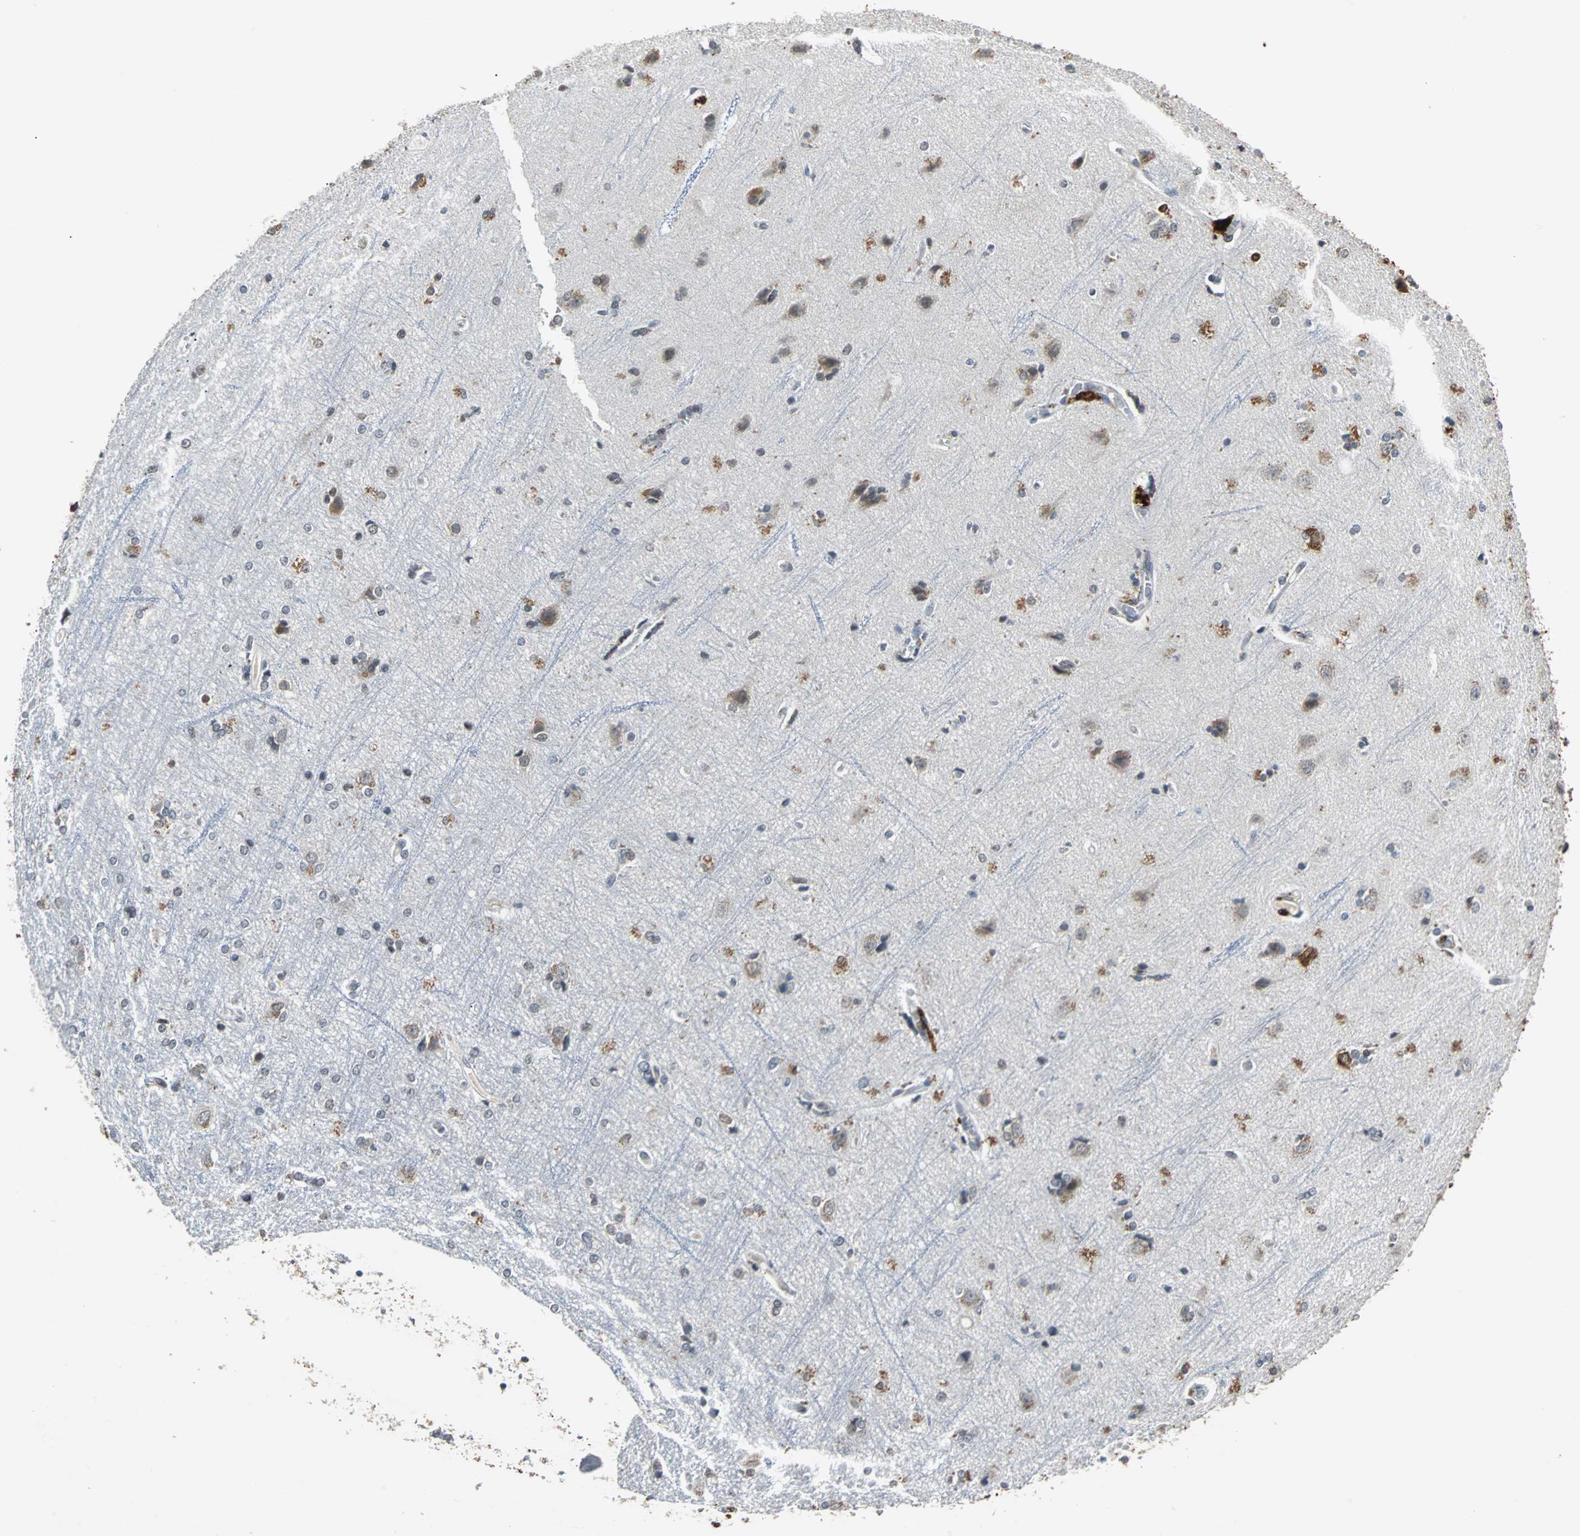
{"staining": {"intensity": "negative", "quantity": "none", "location": "none"}, "tissue": "cerebral cortex", "cell_type": "Endothelial cells", "image_type": "normal", "snomed": [{"axis": "morphology", "description": "Normal tissue, NOS"}, {"axis": "topography", "description": "Cerebral cortex"}], "caption": "This is an immunohistochemistry micrograph of benign human cerebral cortex. There is no expression in endothelial cells.", "gene": "HLX", "patient": {"sex": "female", "age": 54}}